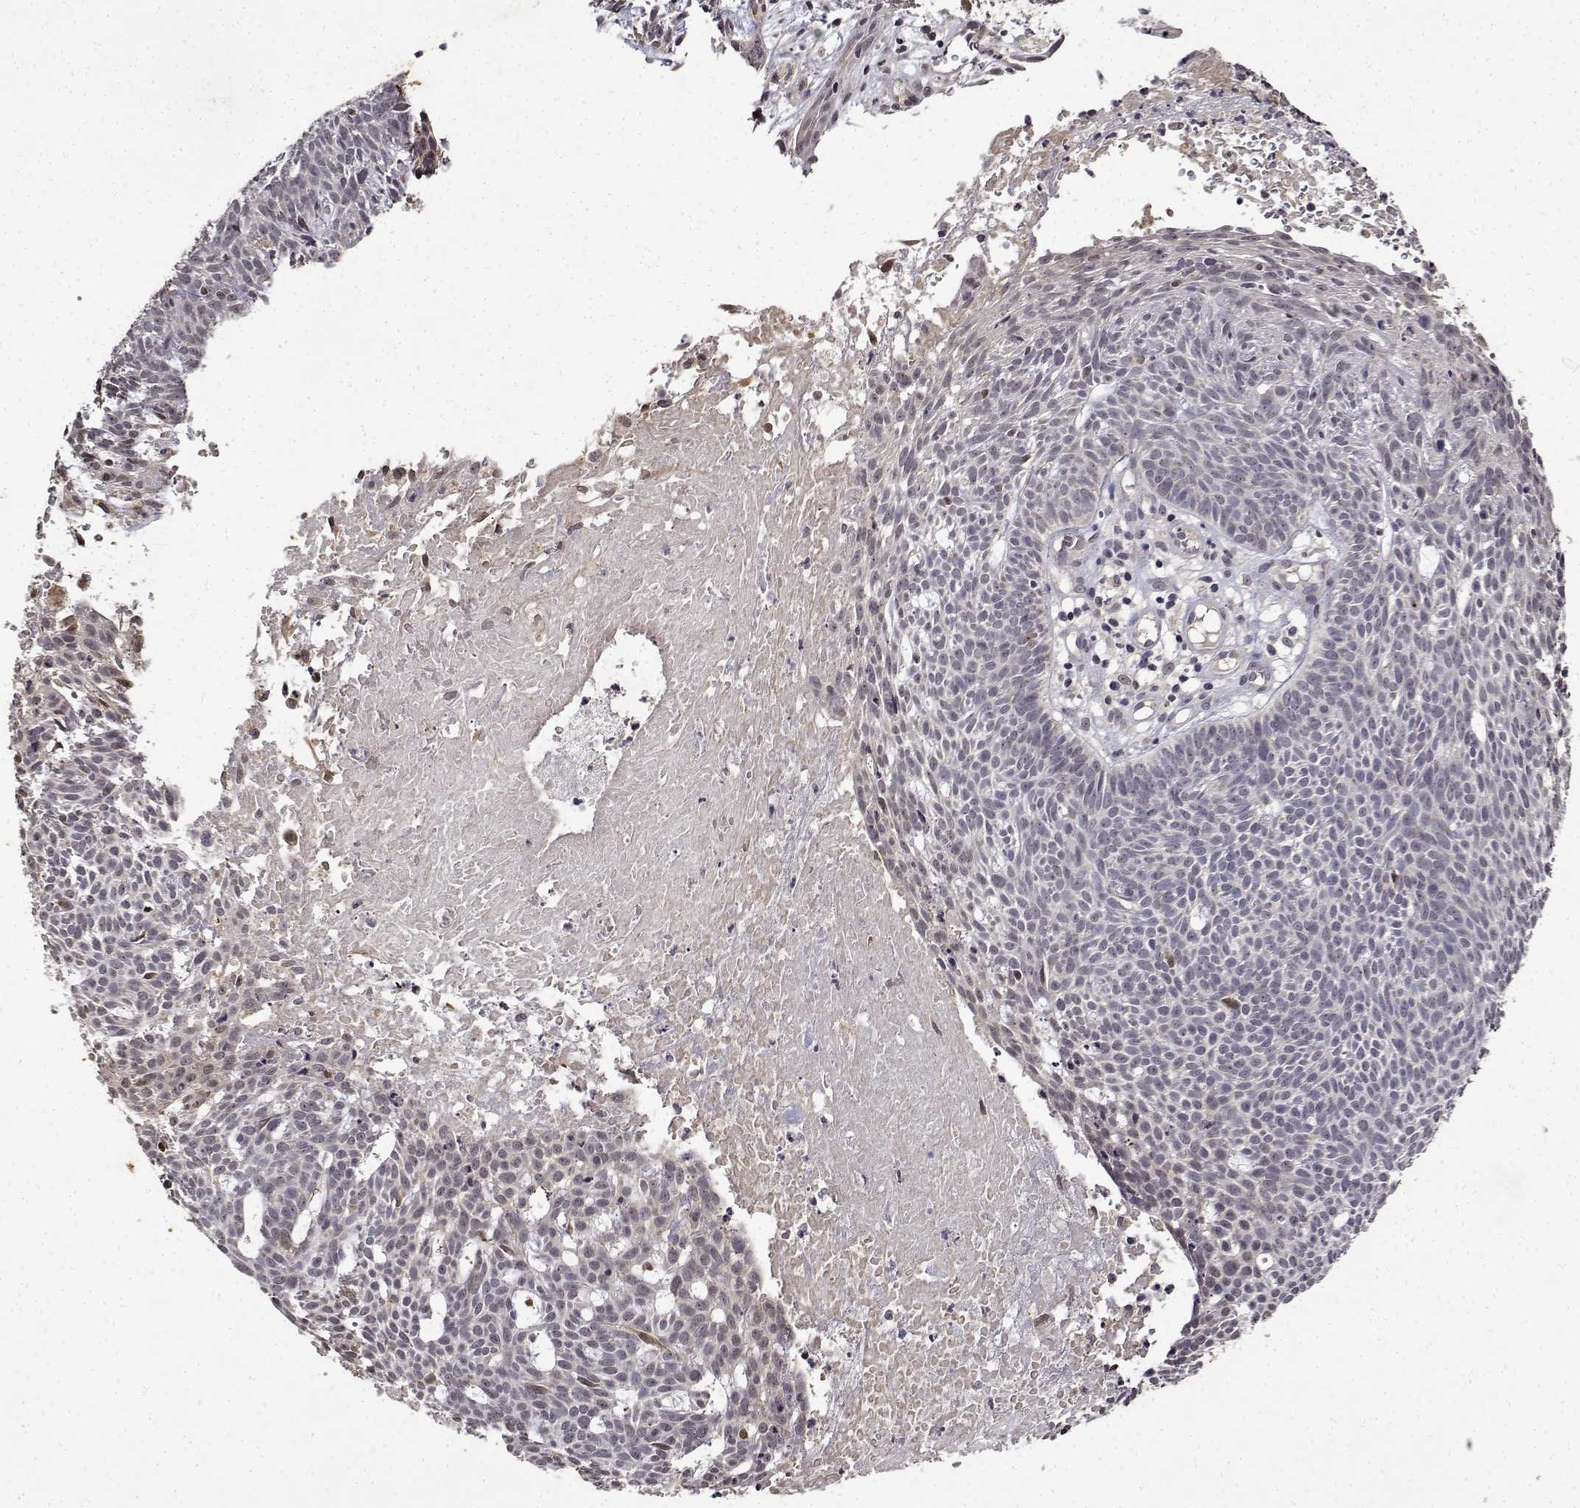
{"staining": {"intensity": "negative", "quantity": "none", "location": "none"}, "tissue": "skin cancer", "cell_type": "Tumor cells", "image_type": "cancer", "snomed": [{"axis": "morphology", "description": "Basal cell carcinoma"}, {"axis": "topography", "description": "Skin"}], "caption": "A micrograph of skin cancer (basal cell carcinoma) stained for a protein reveals no brown staining in tumor cells.", "gene": "BDNF", "patient": {"sex": "male", "age": 59}}